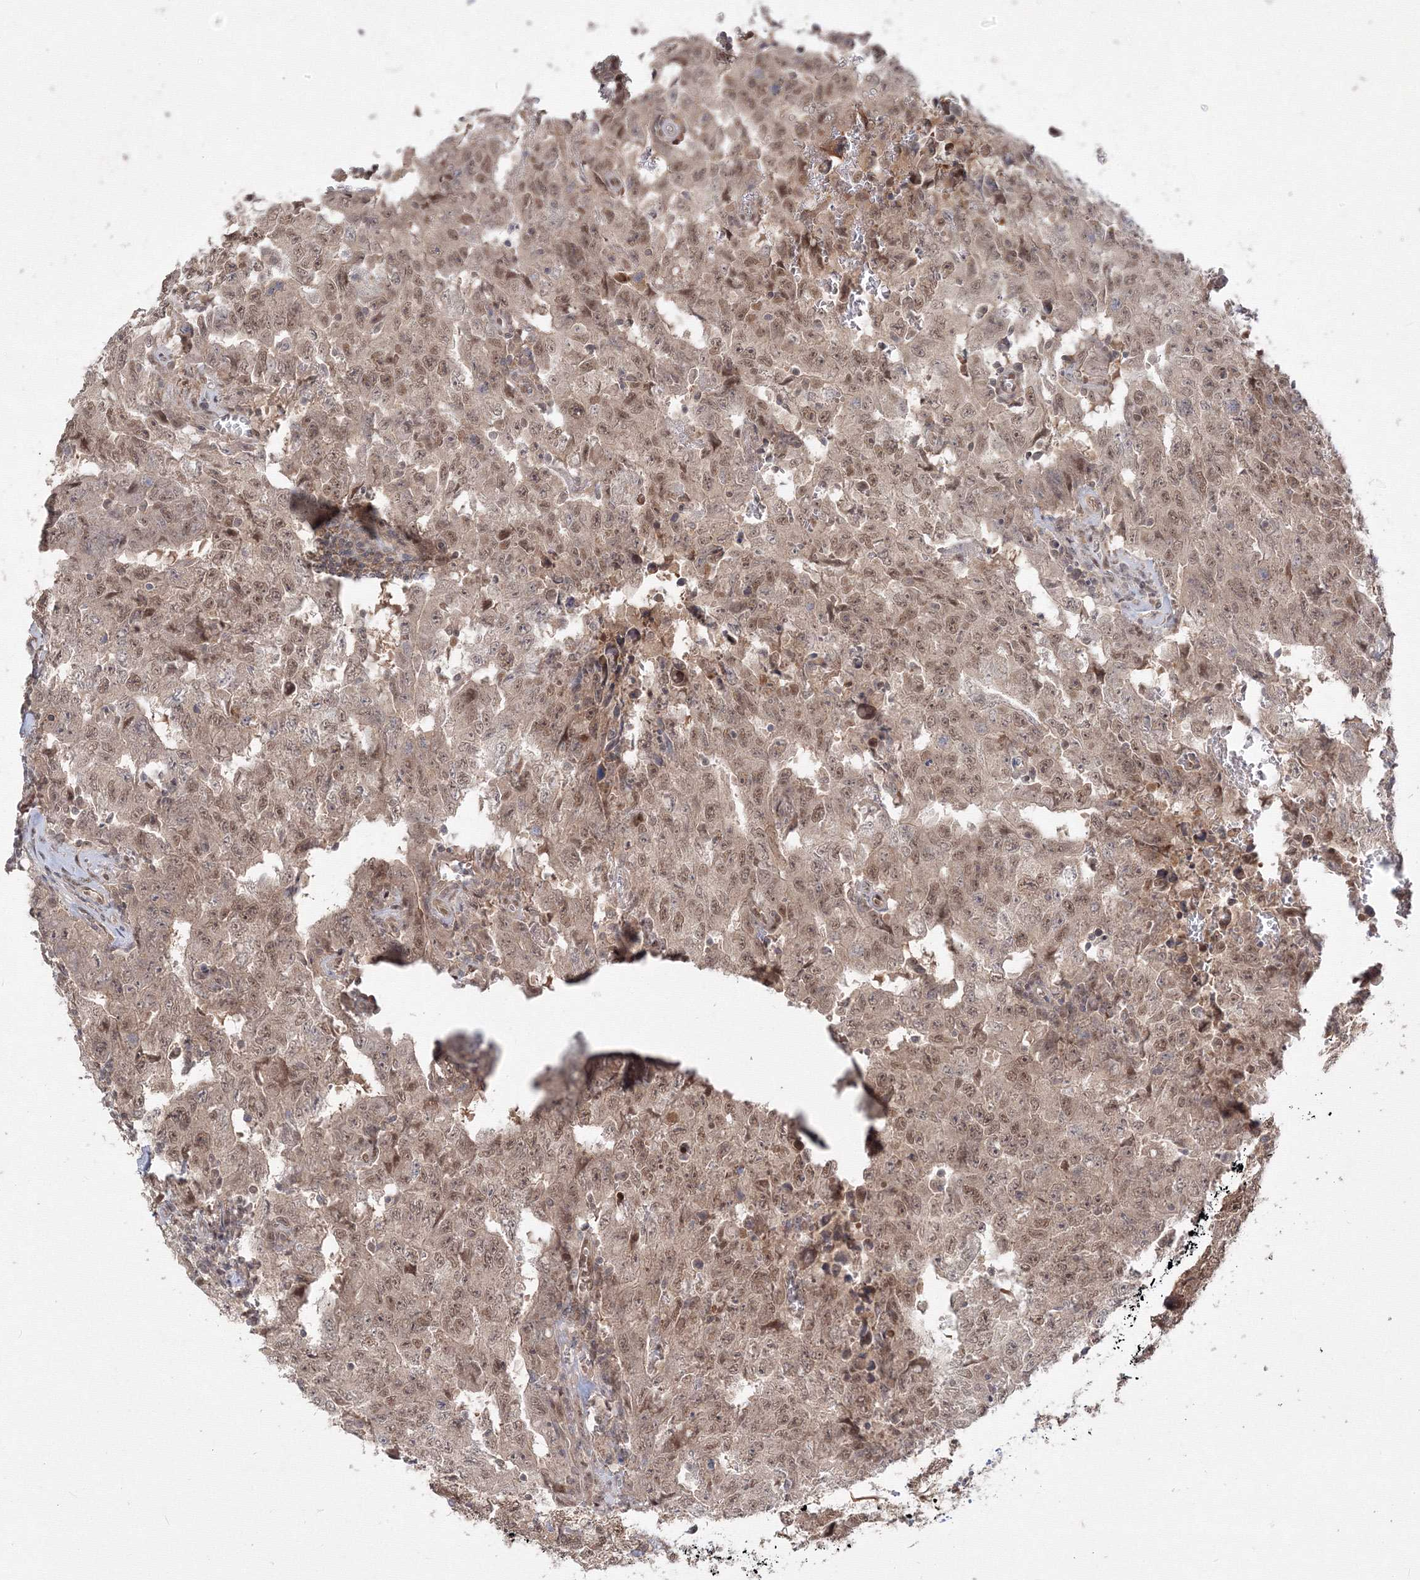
{"staining": {"intensity": "moderate", "quantity": ">75%", "location": "nuclear"}, "tissue": "testis cancer", "cell_type": "Tumor cells", "image_type": "cancer", "snomed": [{"axis": "morphology", "description": "Carcinoma, Embryonal, NOS"}, {"axis": "topography", "description": "Testis"}], "caption": "Moderate nuclear protein positivity is seen in about >75% of tumor cells in embryonal carcinoma (testis).", "gene": "COPS4", "patient": {"sex": "male", "age": 26}}